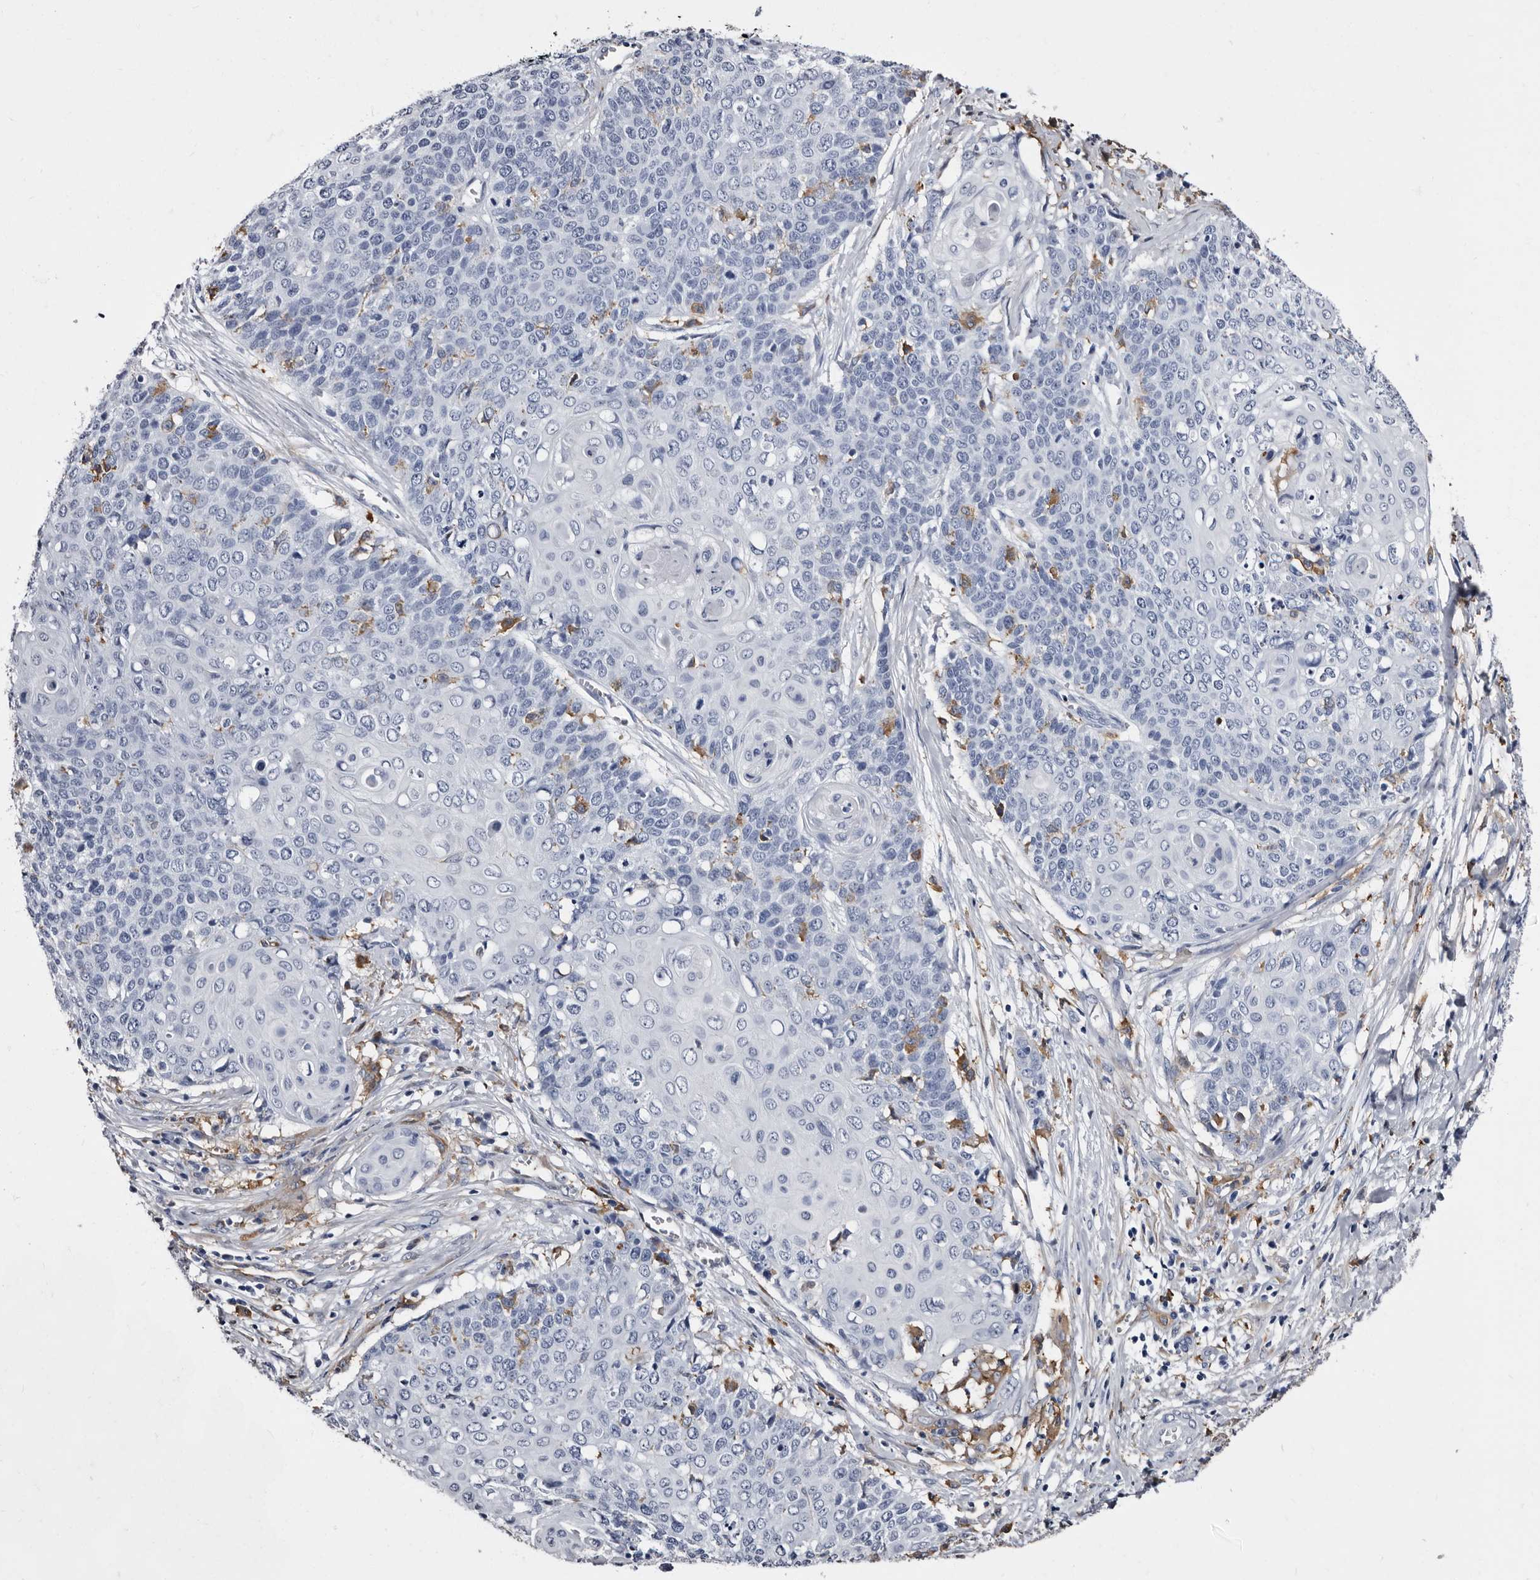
{"staining": {"intensity": "negative", "quantity": "none", "location": "none"}, "tissue": "cervical cancer", "cell_type": "Tumor cells", "image_type": "cancer", "snomed": [{"axis": "morphology", "description": "Squamous cell carcinoma, NOS"}, {"axis": "topography", "description": "Cervix"}], "caption": "The immunohistochemistry histopathology image has no significant expression in tumor cells of cervical cancer (squamous cell carcinoma) tissue.", "gene": "EPB41L3", "patient": {"sex": "female", "age": 39}}